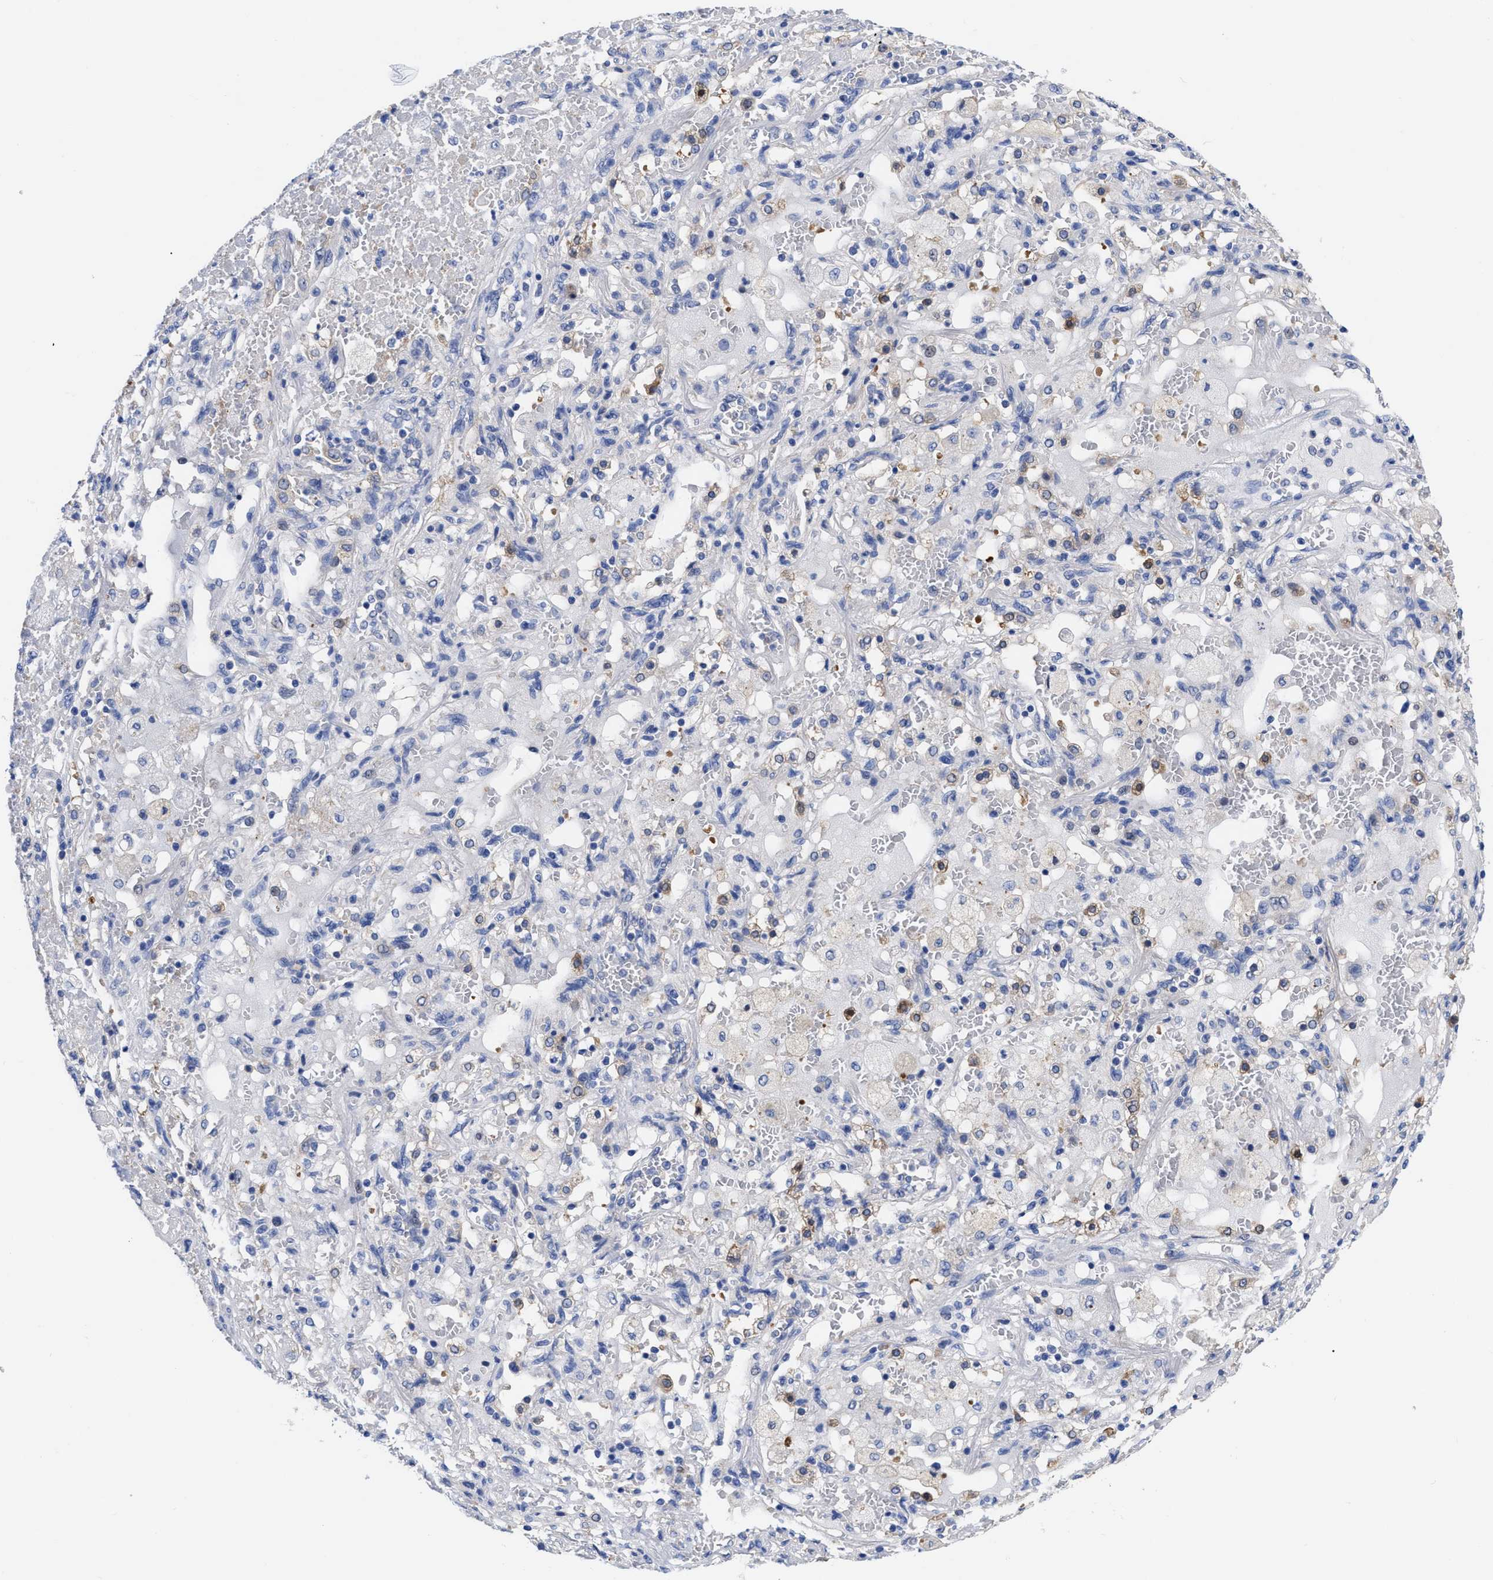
{"staining": {"intensity": "negative", "quantity": "none", "location": "none"}, "tissue": "lung cancer", "cell_type": "Tumor cells", "image_type": "cancer", "snomed": [{"axis": "morphology", "description": "Squamous cell carcinoma, NOS"}, {"axis": "topography", "description": "Lung"}], "caption": "Immunohistochemical staining of lung squamous cell carcinoma shows no significant expression in tumor cells.", "gene": "RBKS", "patient": {"sex": "male", "age": 61}}